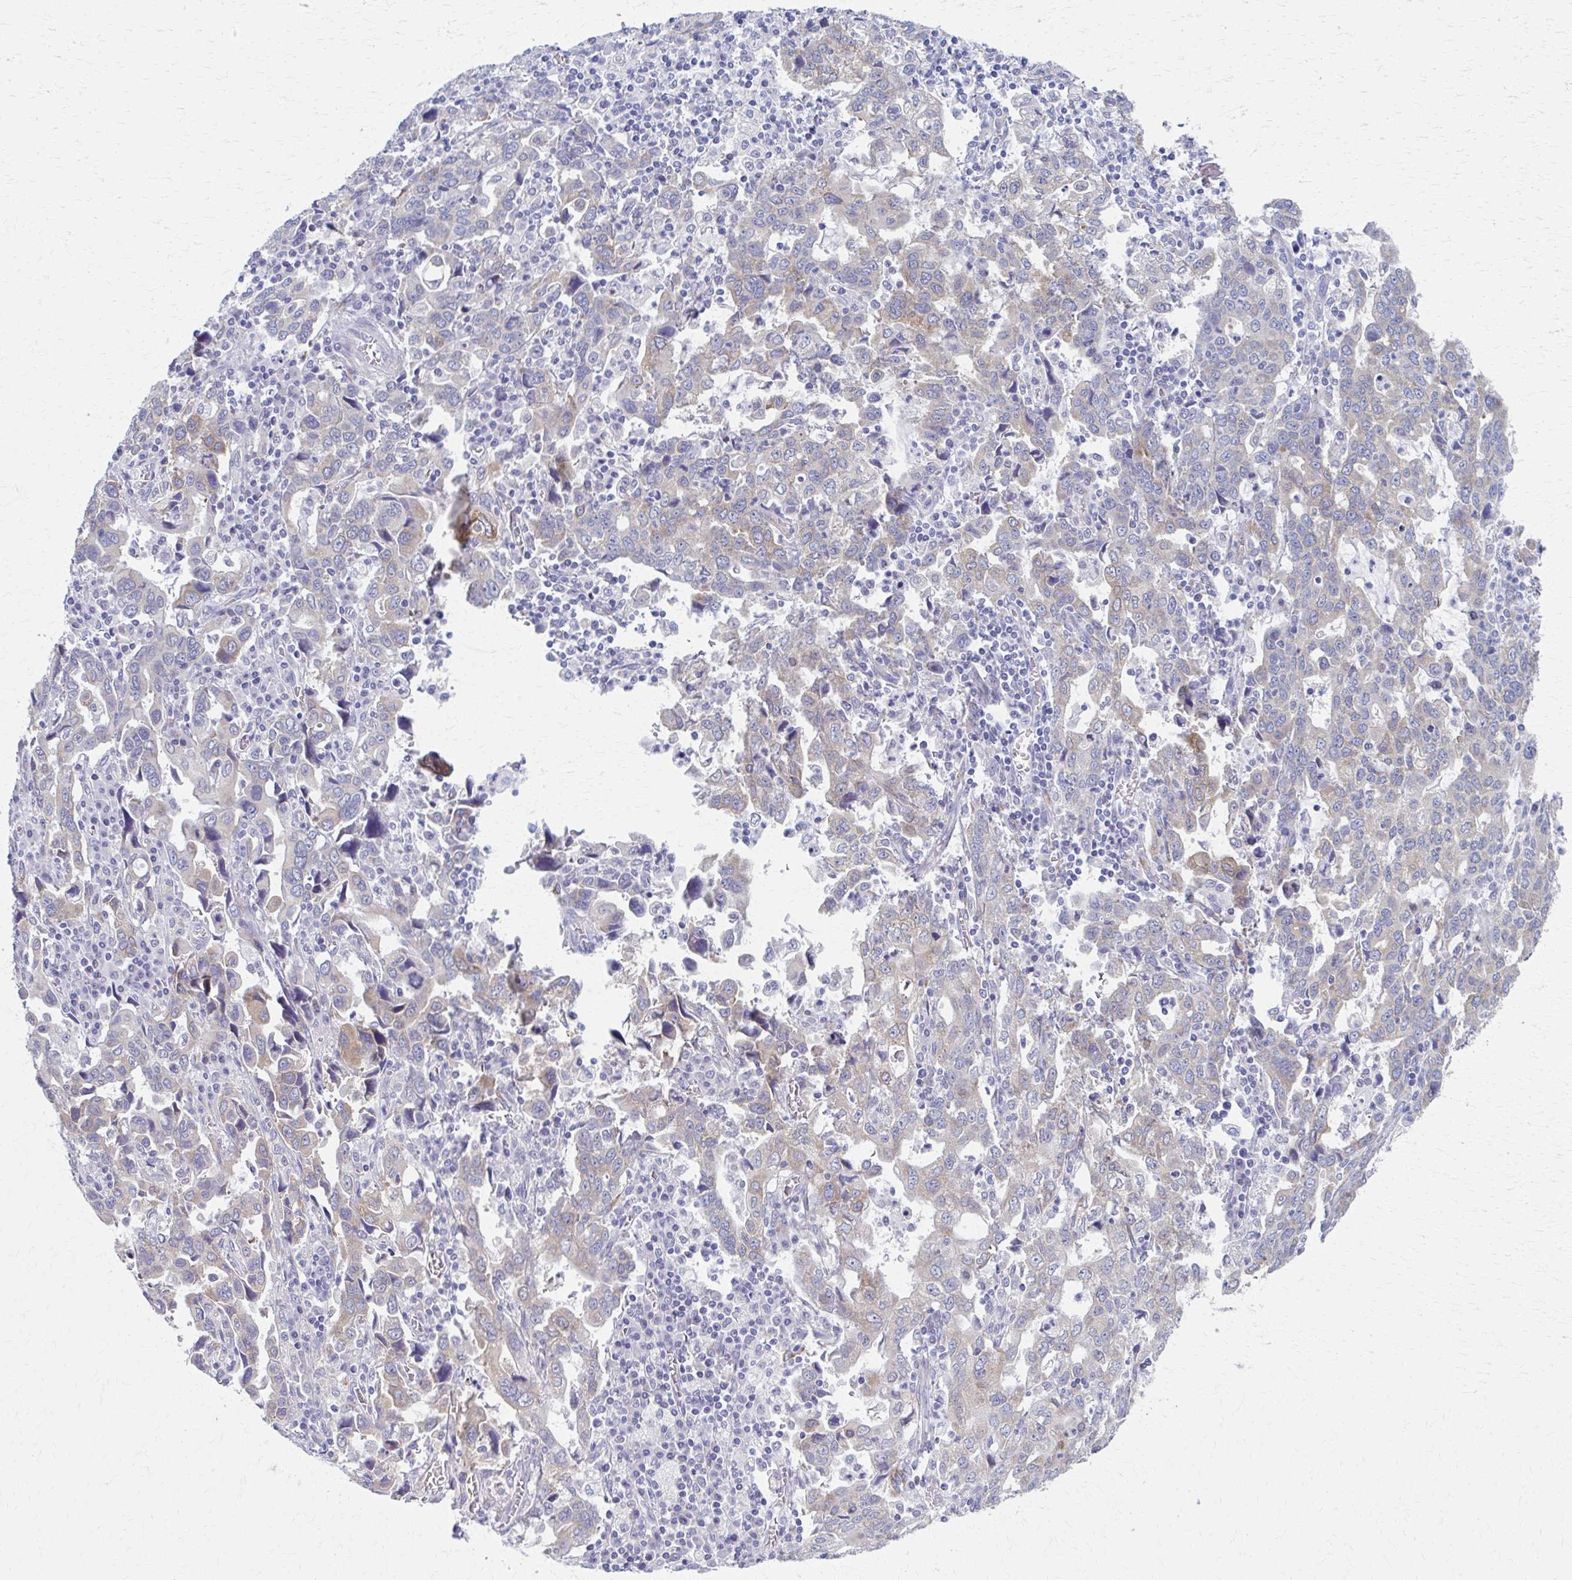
{"staining": {"intensity": "weak", "quantity": "25%-75%", "location": "cytoplasmic/membranous"}, "tissue": "stomach cancer", "cell_type": "Tumor cells", "image_type": "cancer", "snomed": [{"axis": "morphology", "description": "Adenocarcinoma, NOS"}, {"axis": "topography", "description": "Stomach, upper"}], "caption": "IHC image of neoplastic tissue: human stomach cancer (adenocarcinoma) stained using IHC exhibits low levels of weak protein expression localized specifically in the cytoplasmic/membranous of tumor cells, appearing as a cytoplasmic/membranous brown color.", "gene": "SPATS2L", "patient": {"sex": "male", "age": 85}}